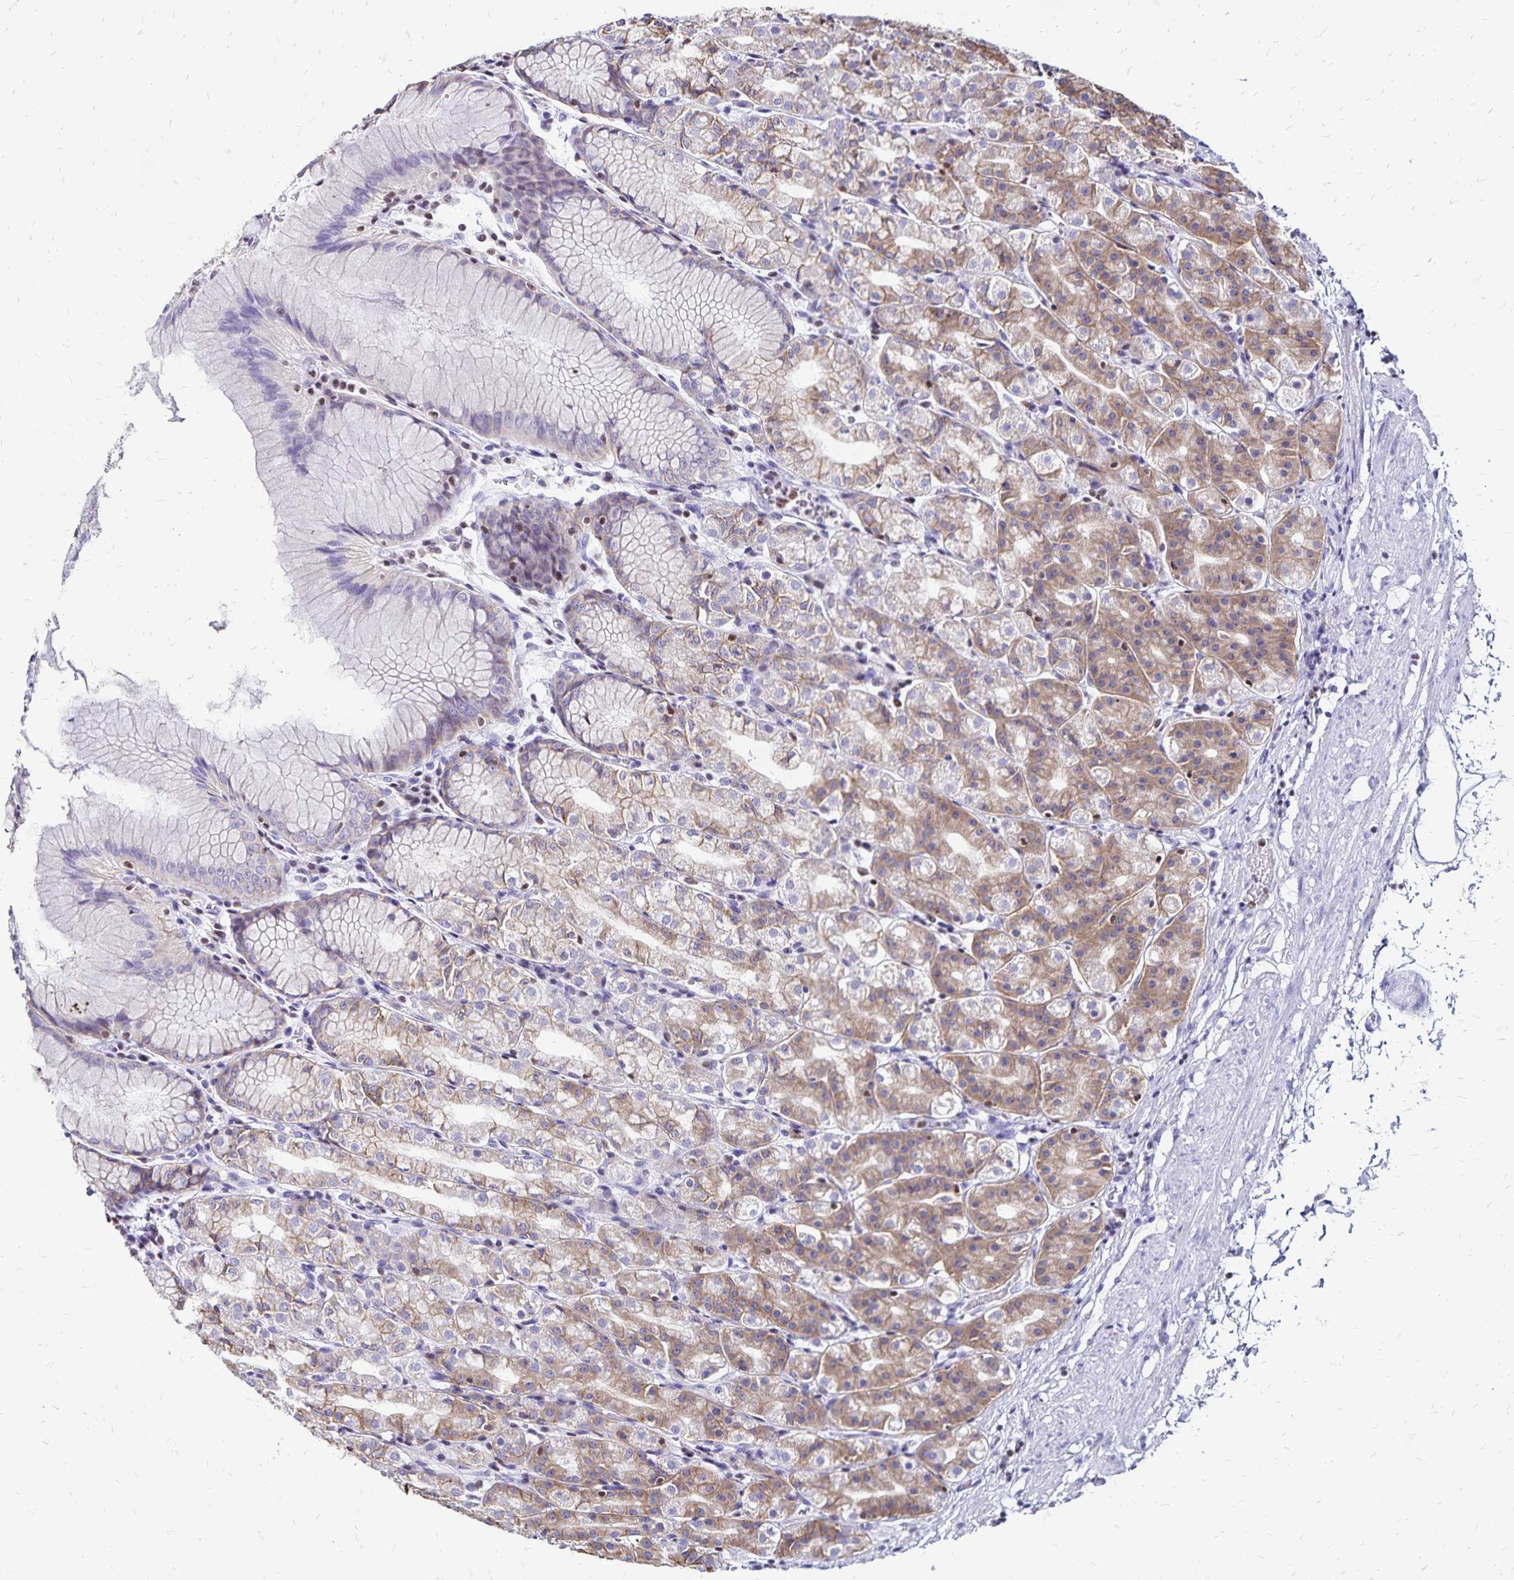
{"staining": {"intensity": "moderate", "quantity": "25%-75%", "location": "cytoplasmic/membranous"}, "tissue": "stomach", "cell_type": "Glandular cells", "image_type": "normal", "snomed": [{"axis": "morphology", "description": "Normal tissue, NOS"}, {"axis": "topography", "description": "Stomach"}], "caption": "This image reveals normal stomach stained with immunohistochemistry to label a protein in brown. The cytoplasmic/membranous of glandular cells show moderate positivity for the protein. Nuclei are counter-stained blue.", "gene": "IKZF1", "patient": {"sex": "female", "age": 57}}